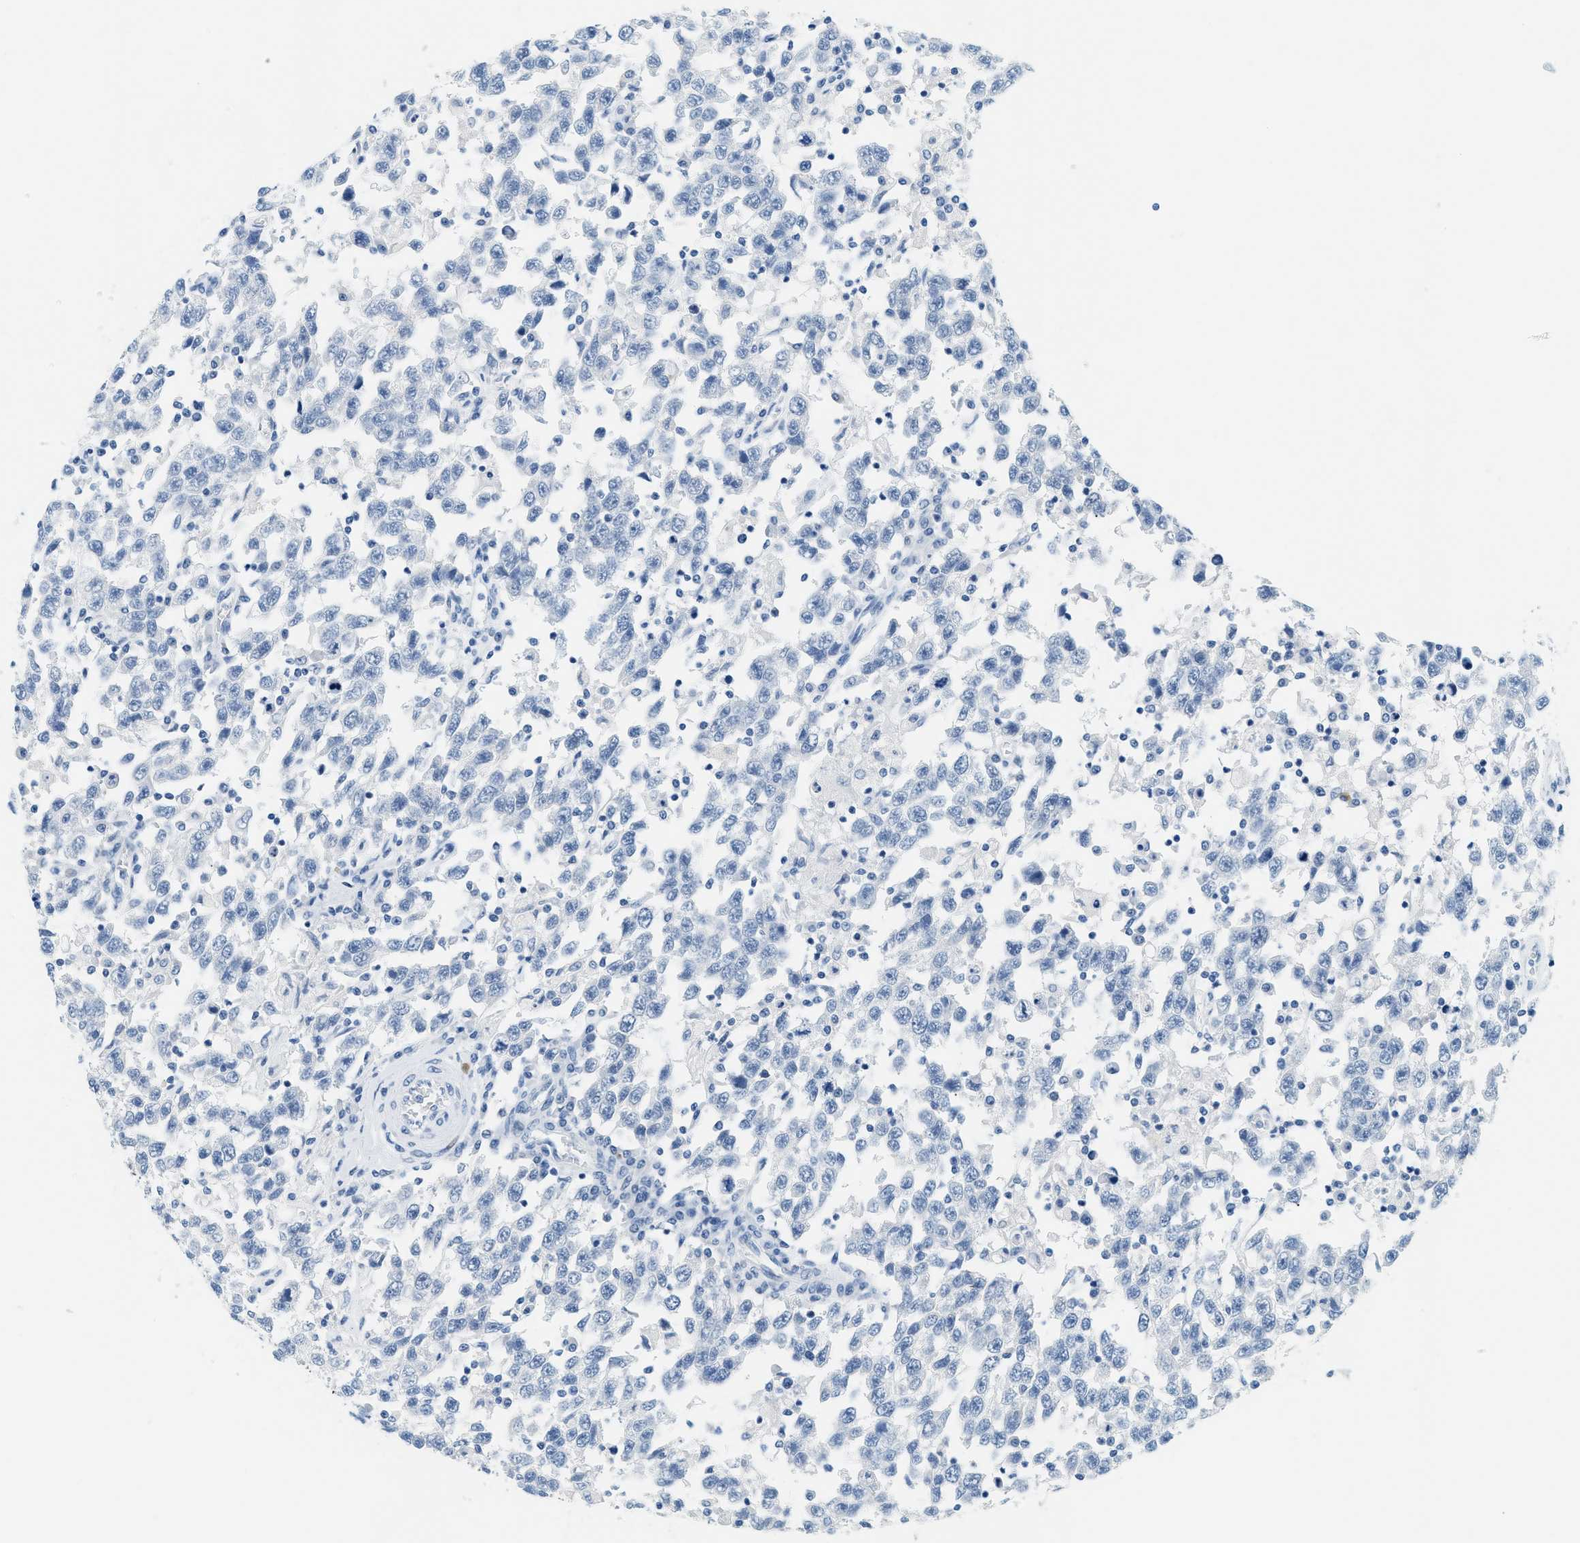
{"staining": {"intensity": "negative", "quantity": "none", "location": "none"}, "tissue": "testis cancer", "cell_type": "Tumor cells", "image_type": "cancer", "snomed": [{"axis": "morphology", "description": "Seminoma, NOS"}, {"axis": "topography", "description": "Testis"}], "caption": "This image is of testis cancer (seminoma) stained with immunohistochemistry (IHC) to label a protein in brown with the nuclei are counter-stained blue. There is no positivity in tumor cells.", "gene": "LCN2", "patient": {"sex": "male", "age": 41}}